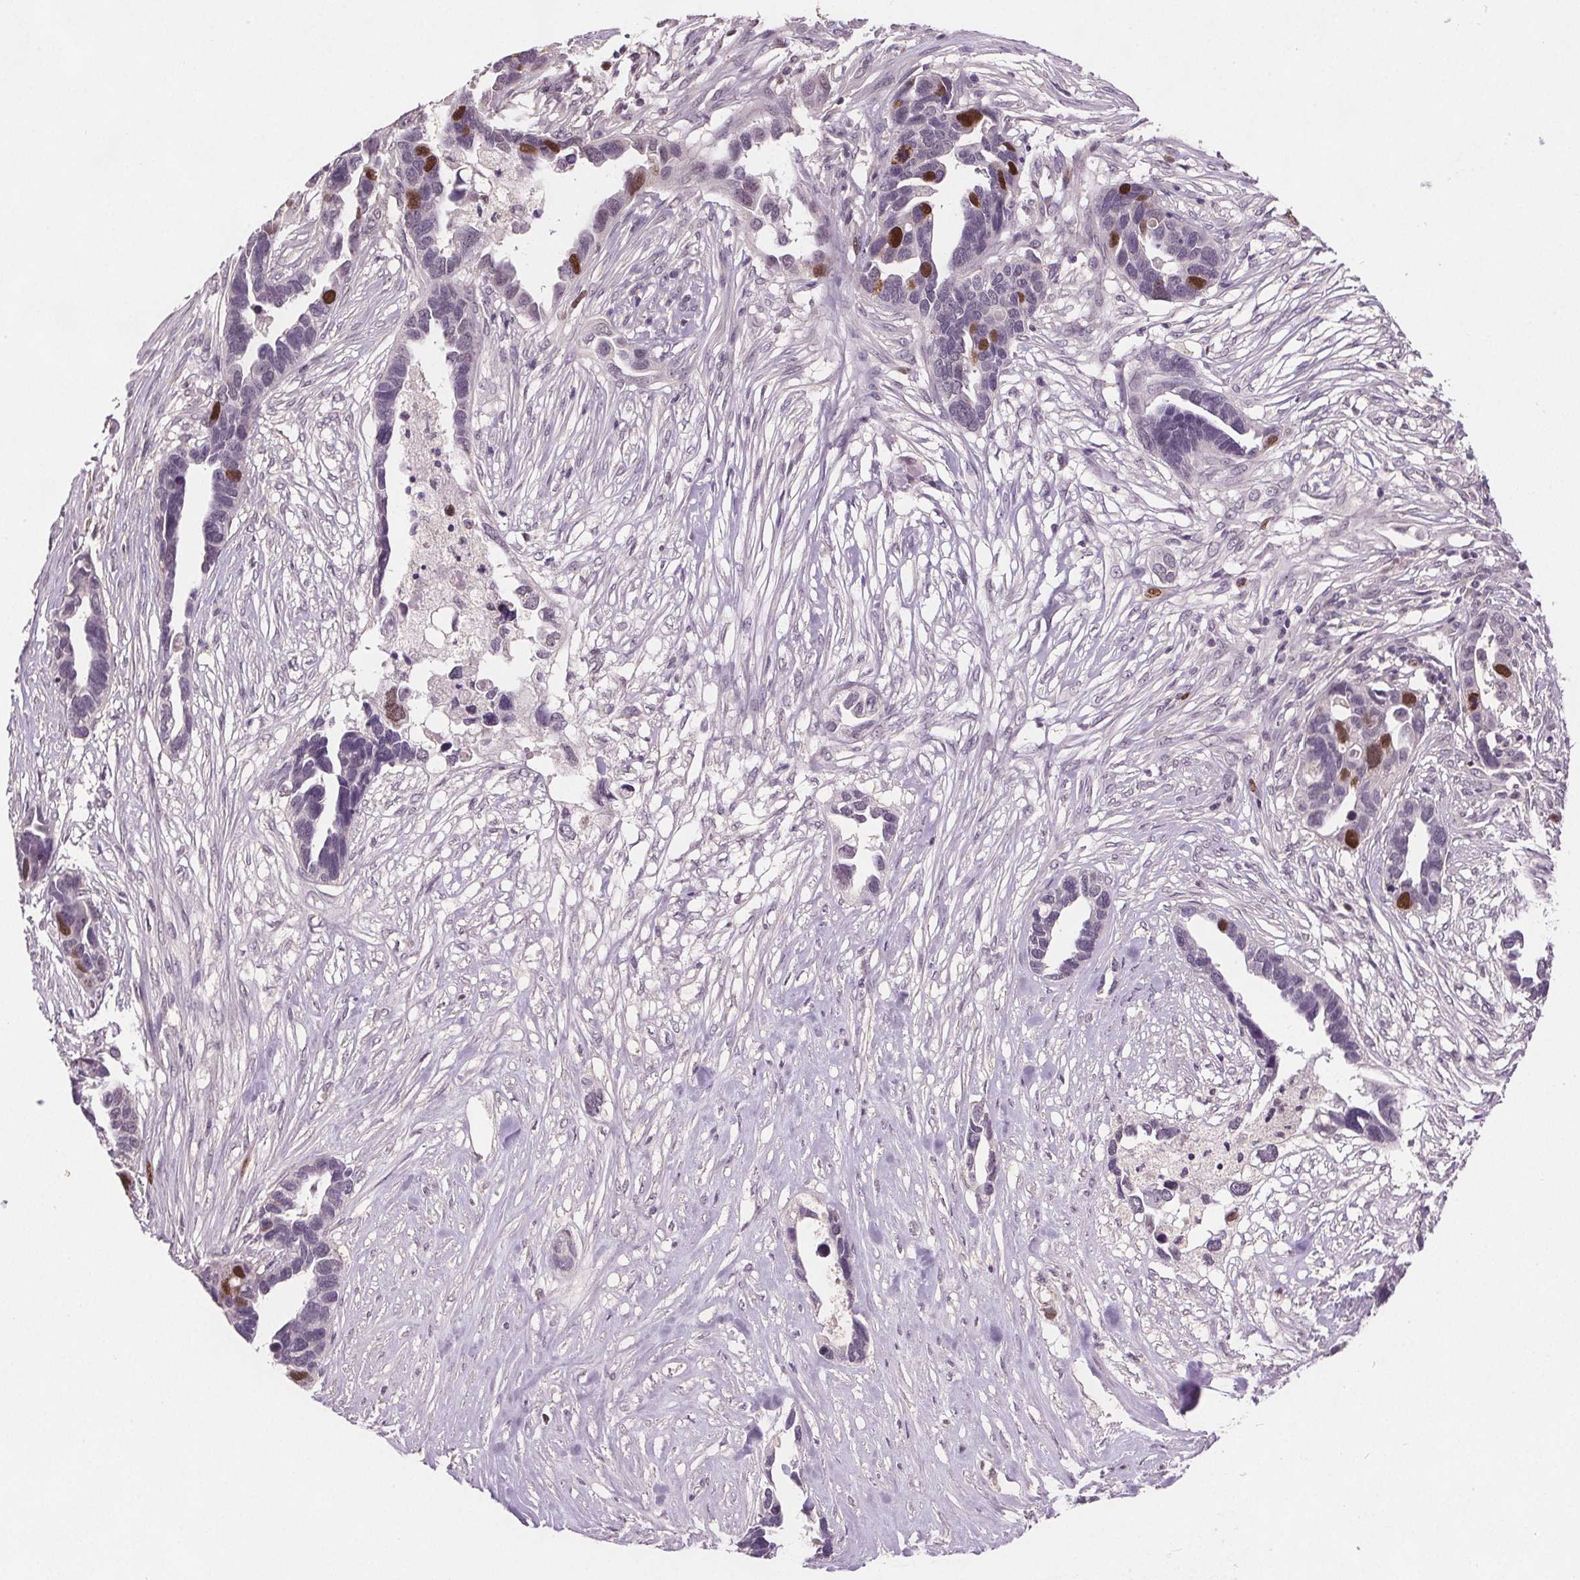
{"staining": {"intensity": "moderate", "quantity": "<25%", "location": "nuclear"}, "tissue": "ovarian cancer", "cell_type": "Tumor cells", "image_type": "cancer", "snomed": [{"axis": "morphology", "description": "Cystadenocarcinoma, serous, NOS"}, {"axis": "topography", "description": "Ovary"}], "caption": "Immunohistochemistry (IHC) of ovarian cancer (serous cystadenocarcinoma) exhibits low levels of moderate nuclear expression in approximately <25% of tumor cells. The protein of interest is shown in brown color, while the nuclei are stained blue.", "gene": "CENPF", "patient": {"sex": "female", "age": 54}}